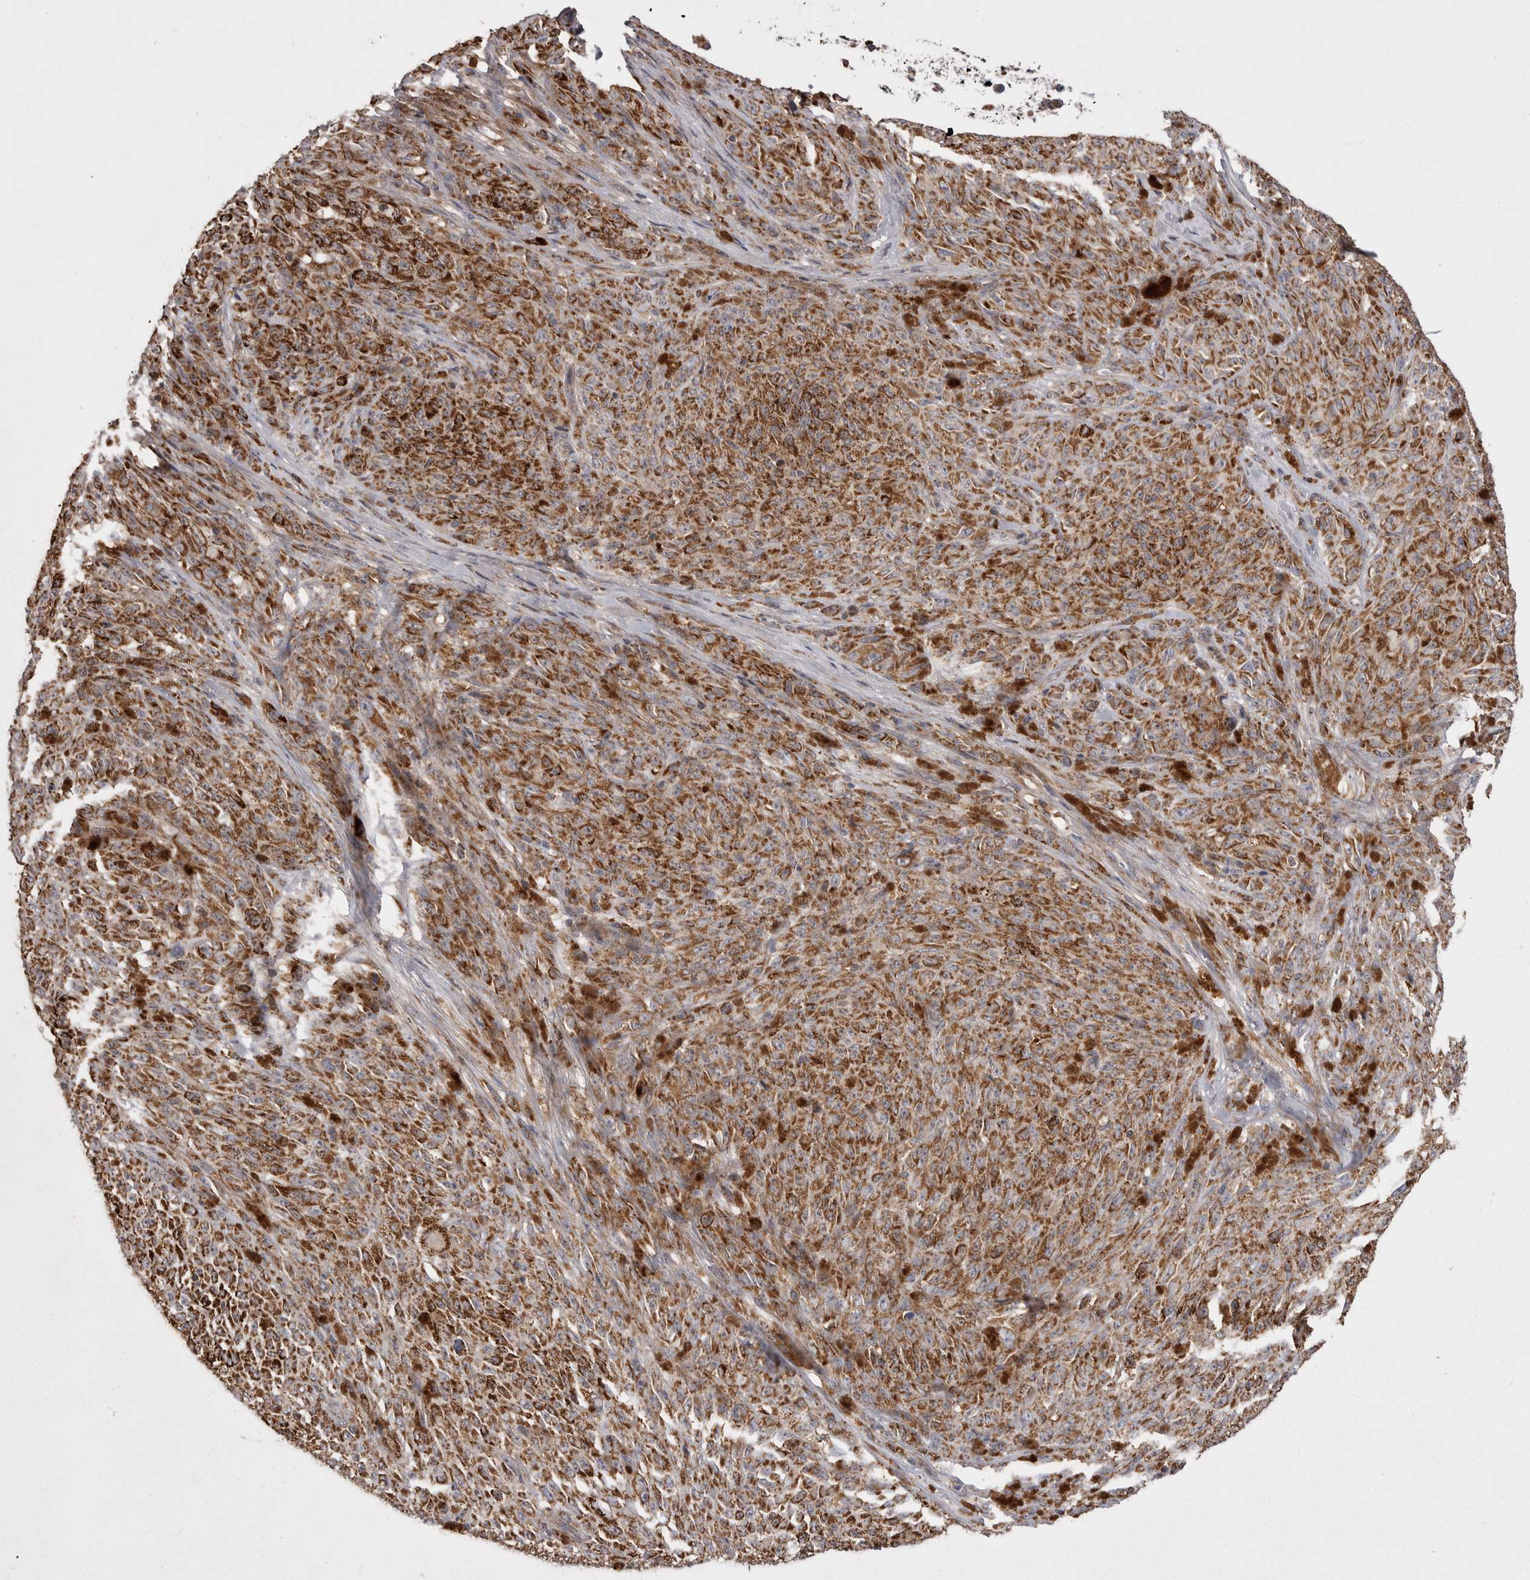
{"staining": {"intensity": "moderate", "quantity": ">75%", "location": "cytoplasmic/membranous"}, "tissue": "melanoma", "cell_type": "Tumor cells", "image_type": "cancer", "snomed": [{"axis": "morphology", "description": "Malignant melanoma, NOS"}, {"axis": "topography", "description": "Skin"}], "caption": "Melanoma stained for a protein shows moderate cytoplasmic/membranous positivity in tumor cells. (DAB (3,3'-diaminobenzidine) = brown stain, brightfield microscopy at high magnification).", "gene": "KYAT3", "patient": {"sex": "female", "age": 82}}